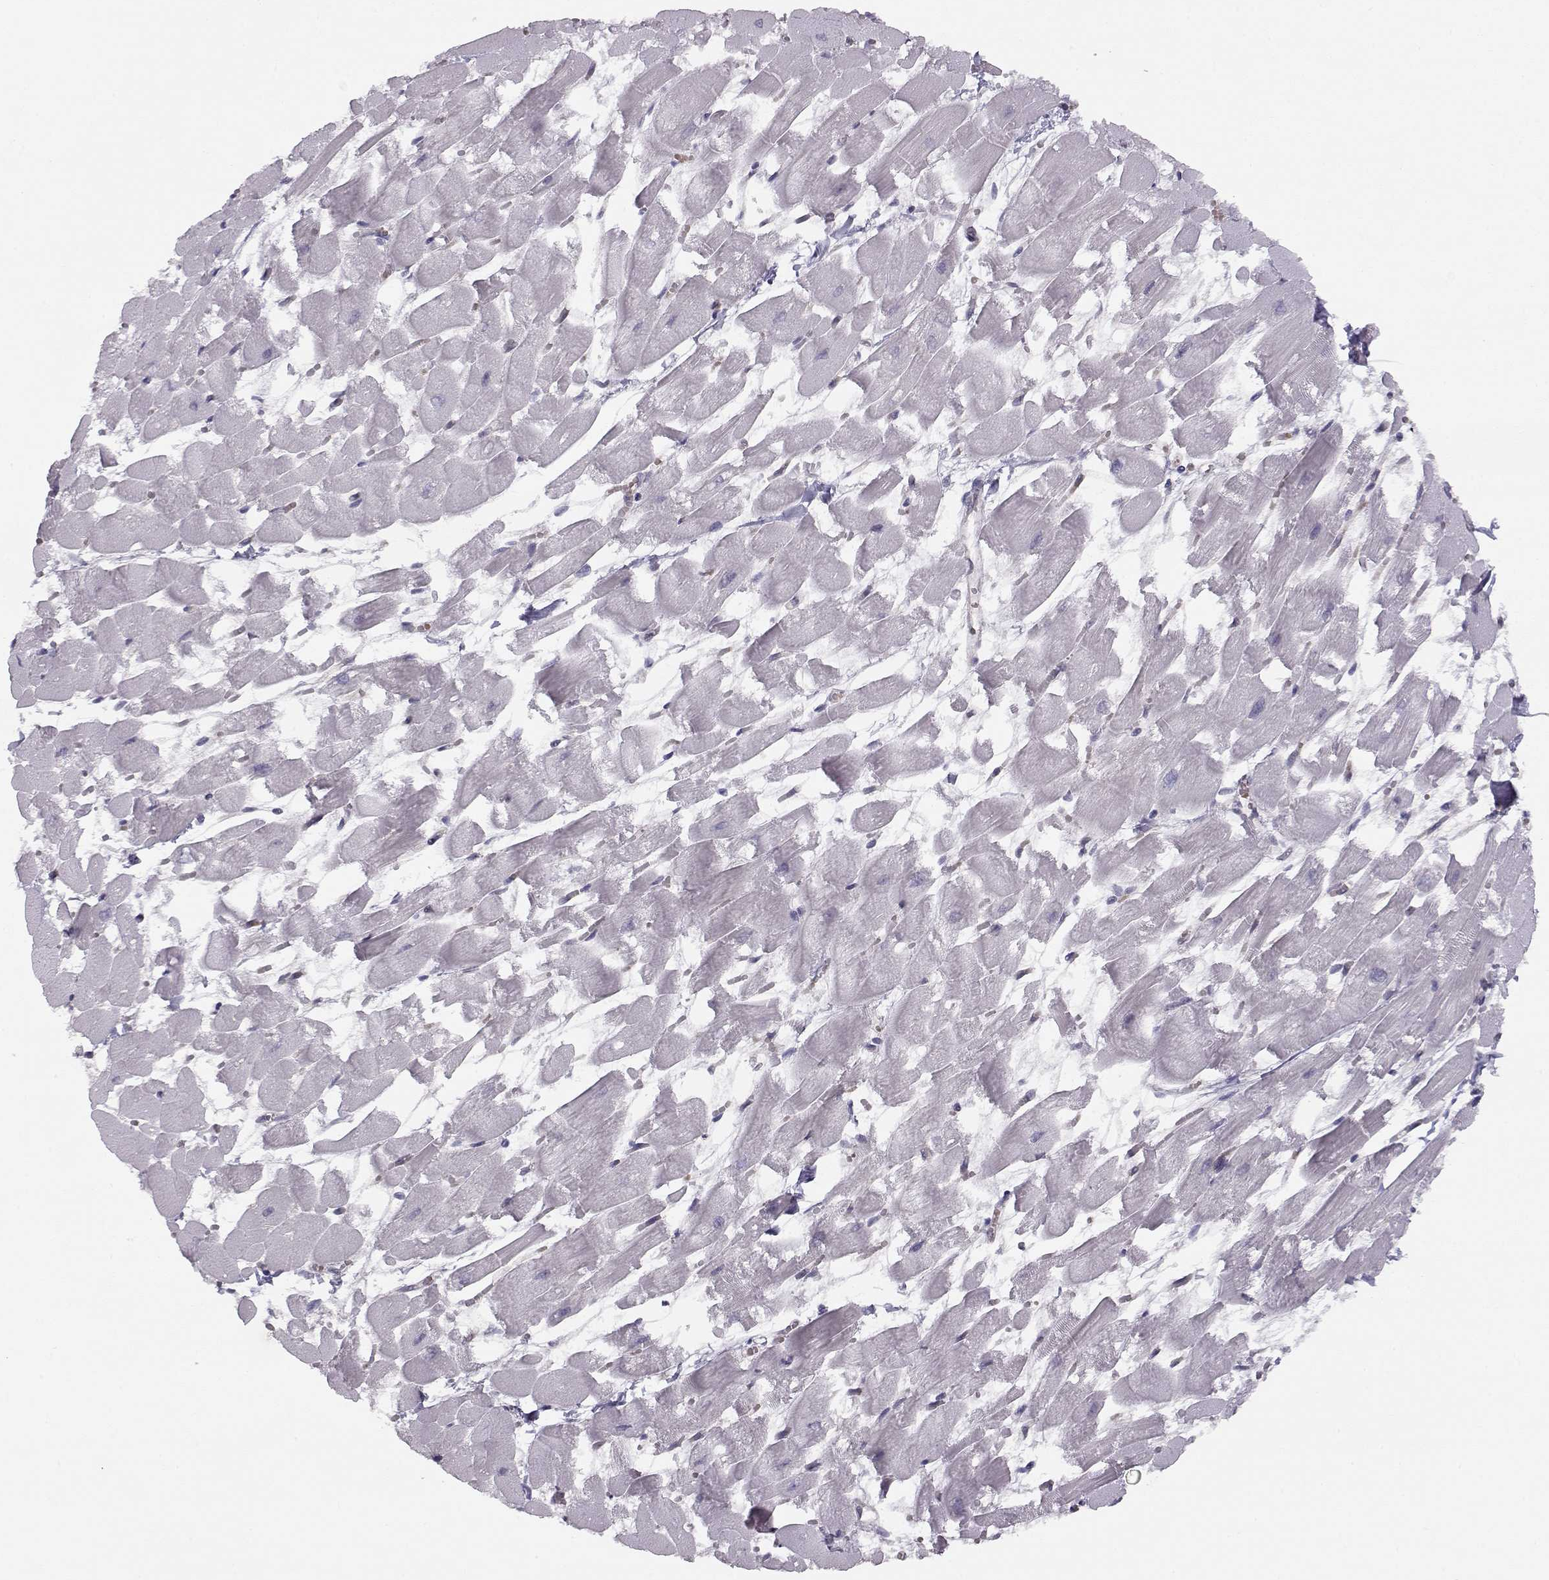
{"staining": {"intensity": "negative", "quantity": "none", "location": "none"}, "tissue": "heart muscle", "cell_type": "Cardiomyocytes", "image_type": "normal", "snomed": [{"axis": "morphology", "description": "Normal tissue, NOS"}, {"axis": "topography", "description": "Heart"}], "caption": "The immunohistochemistry (IHC) photomicrograph has no significant positivity in cardiomyocytes of heart muscle. (Brightfield microscopy of DAB (3,3'-diaminobenzidine) IHC at high magnification).", "gene": "KIF13B", "patient": {"sex": "female", "age": 52}}